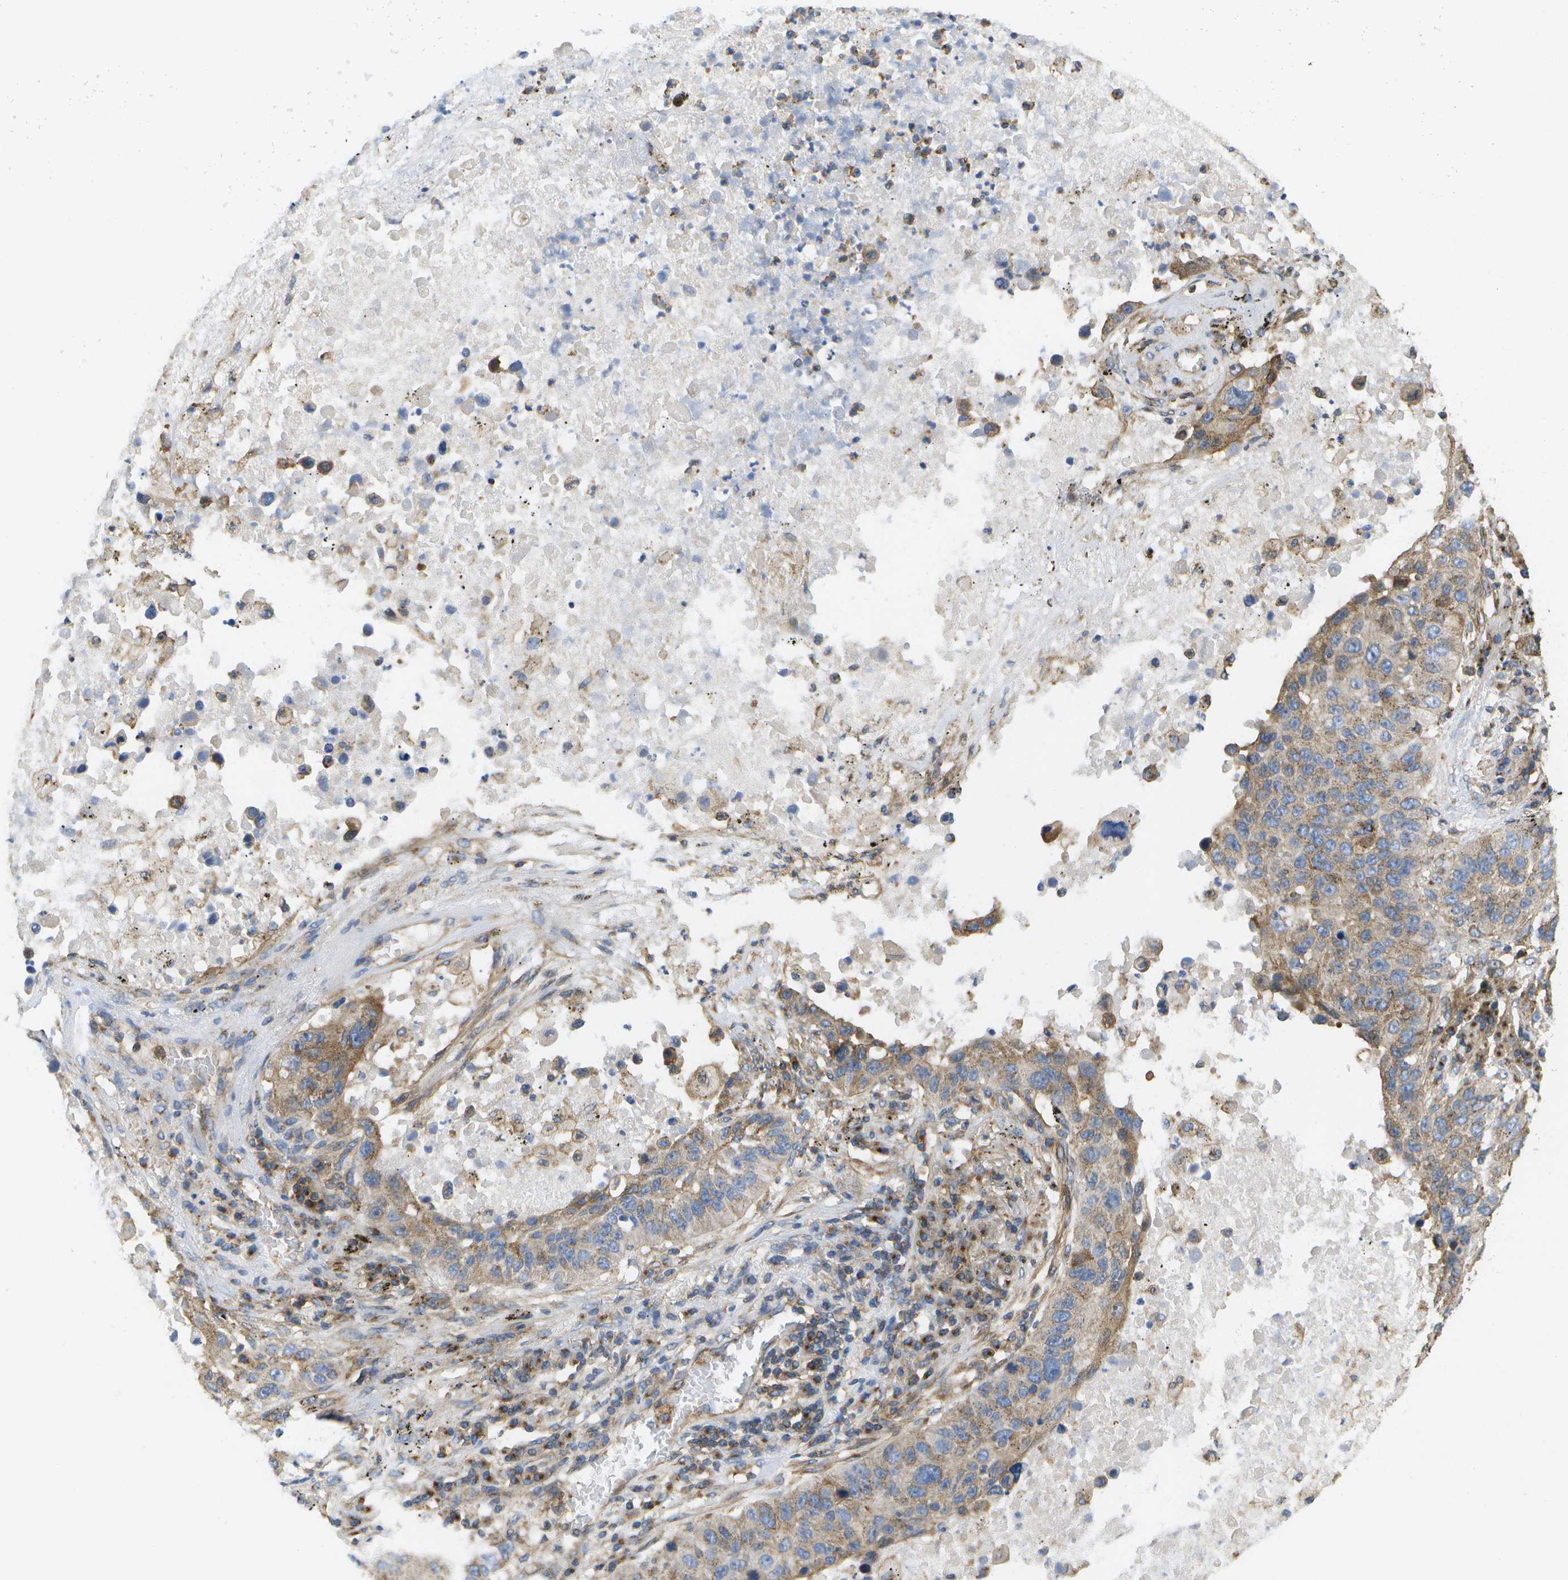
{"staining": {"intensity": "moderate", "quantity": ">75%", "location": "cytoplasmic/membranous"}, "tissue": "lung cancer", "cell_type": "Tumor cells", "image_type": "cancer", "snomed": [{"axis": "morphology", "description": "Squamous cell carcinoma, NOS"}, {"axis": "topography", "description": "Lung"}], "caption": "Immunohistochemical staining of human lung cancer displays moderate cytoplasmic/membranous protein positivity in approximately >75% of tumor cells.", "gene": "BST2", "patient": {"sex": "male", "age": 57}}